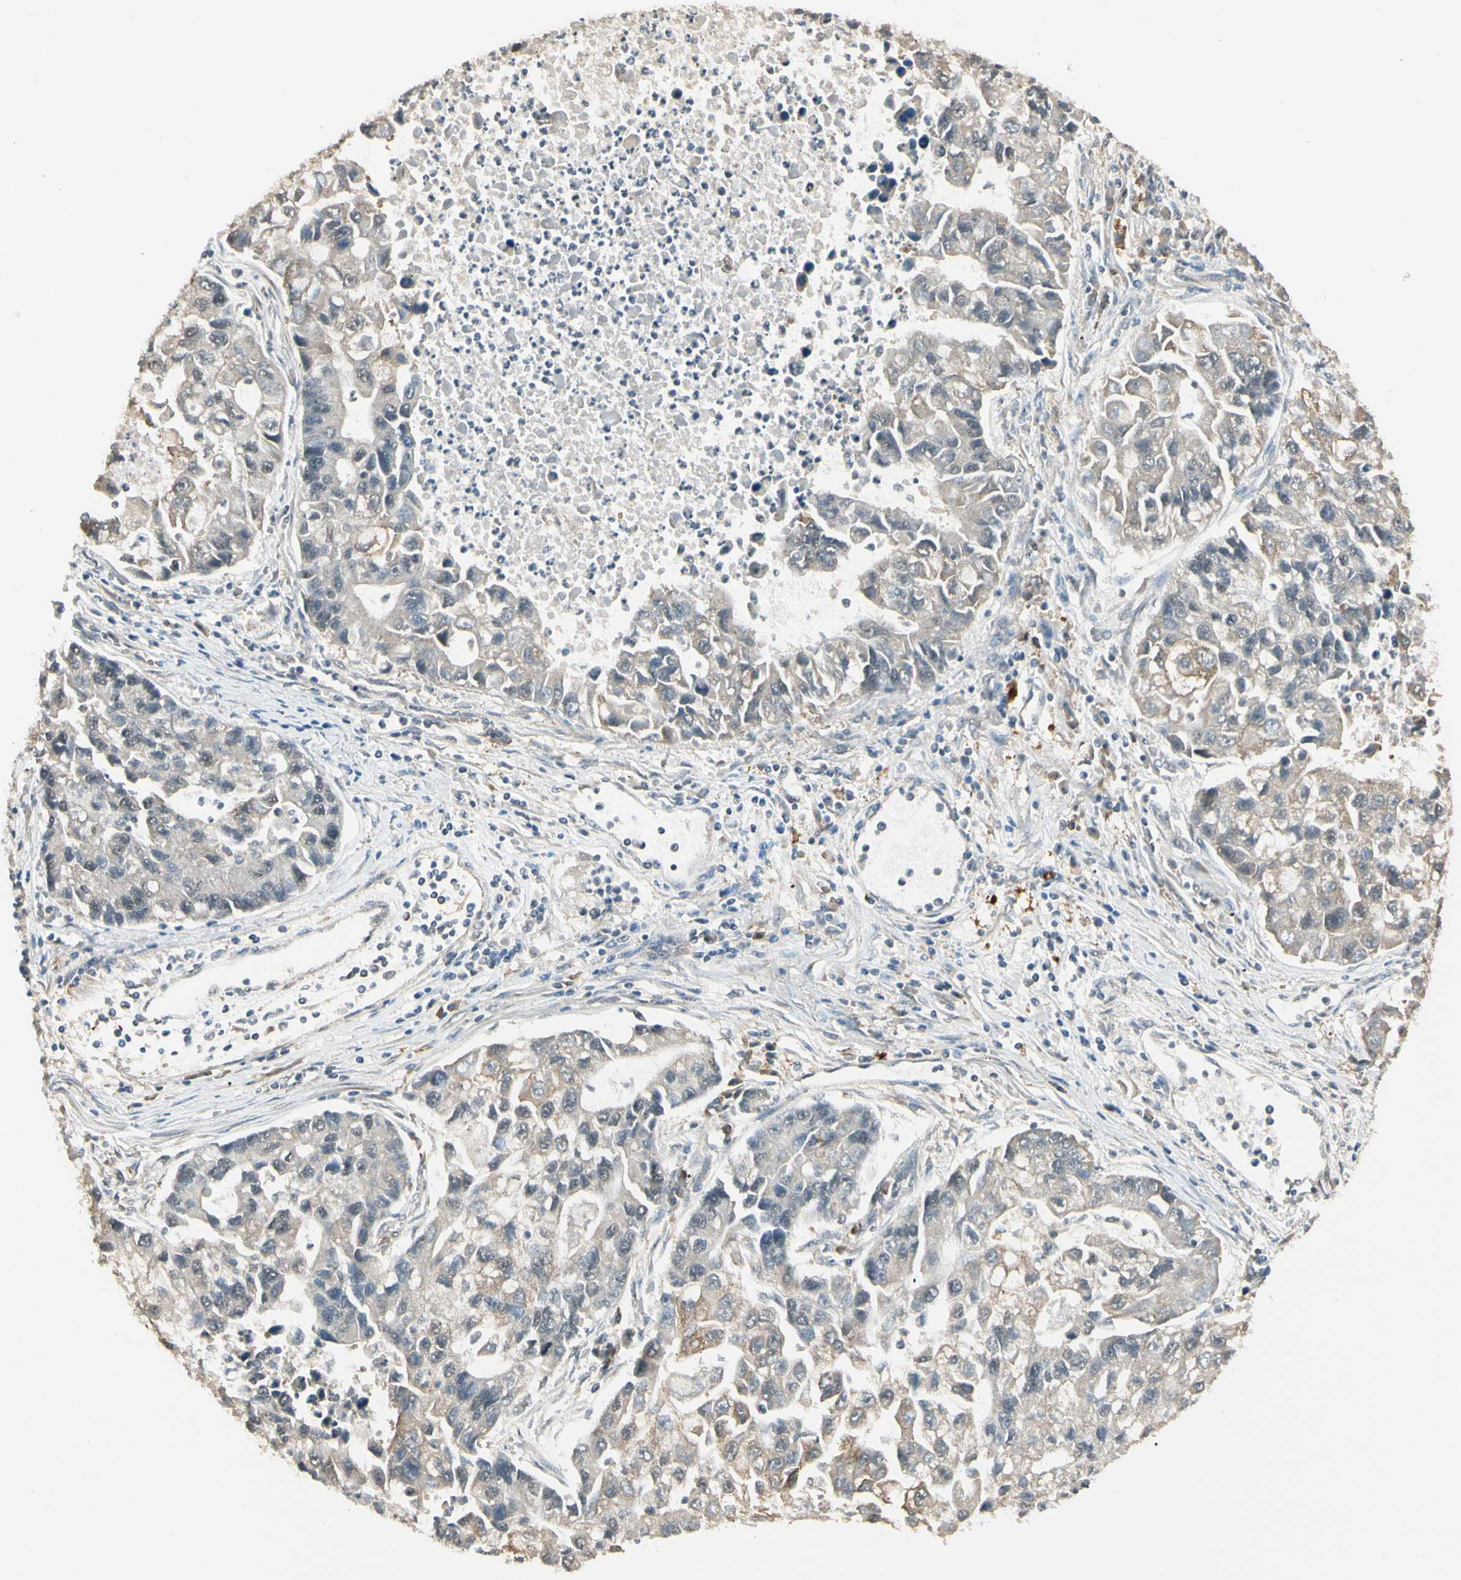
{"staining": {"intensity": "weak", "quantity": "<25%", "location": "cytoplasmic/membranous"}, "tissue": "lung cancer", "cell_type": "Tumor cells", "image_type": "cancer", "snomed": [{"axis": "morphology", "description": "Adenocarcinoma, NOS"}, {"axis": "topography", "description": "Lung"}], "caption": "Protein analysis of lung cancer (adenocarcinoma) shows no significant positivity in tumor cells. (Immunohistochemistry (ihc), brightfield microscopy, high magnification).", "gene": "SGCA", "patient": {"sex": "female", "age": 51}}